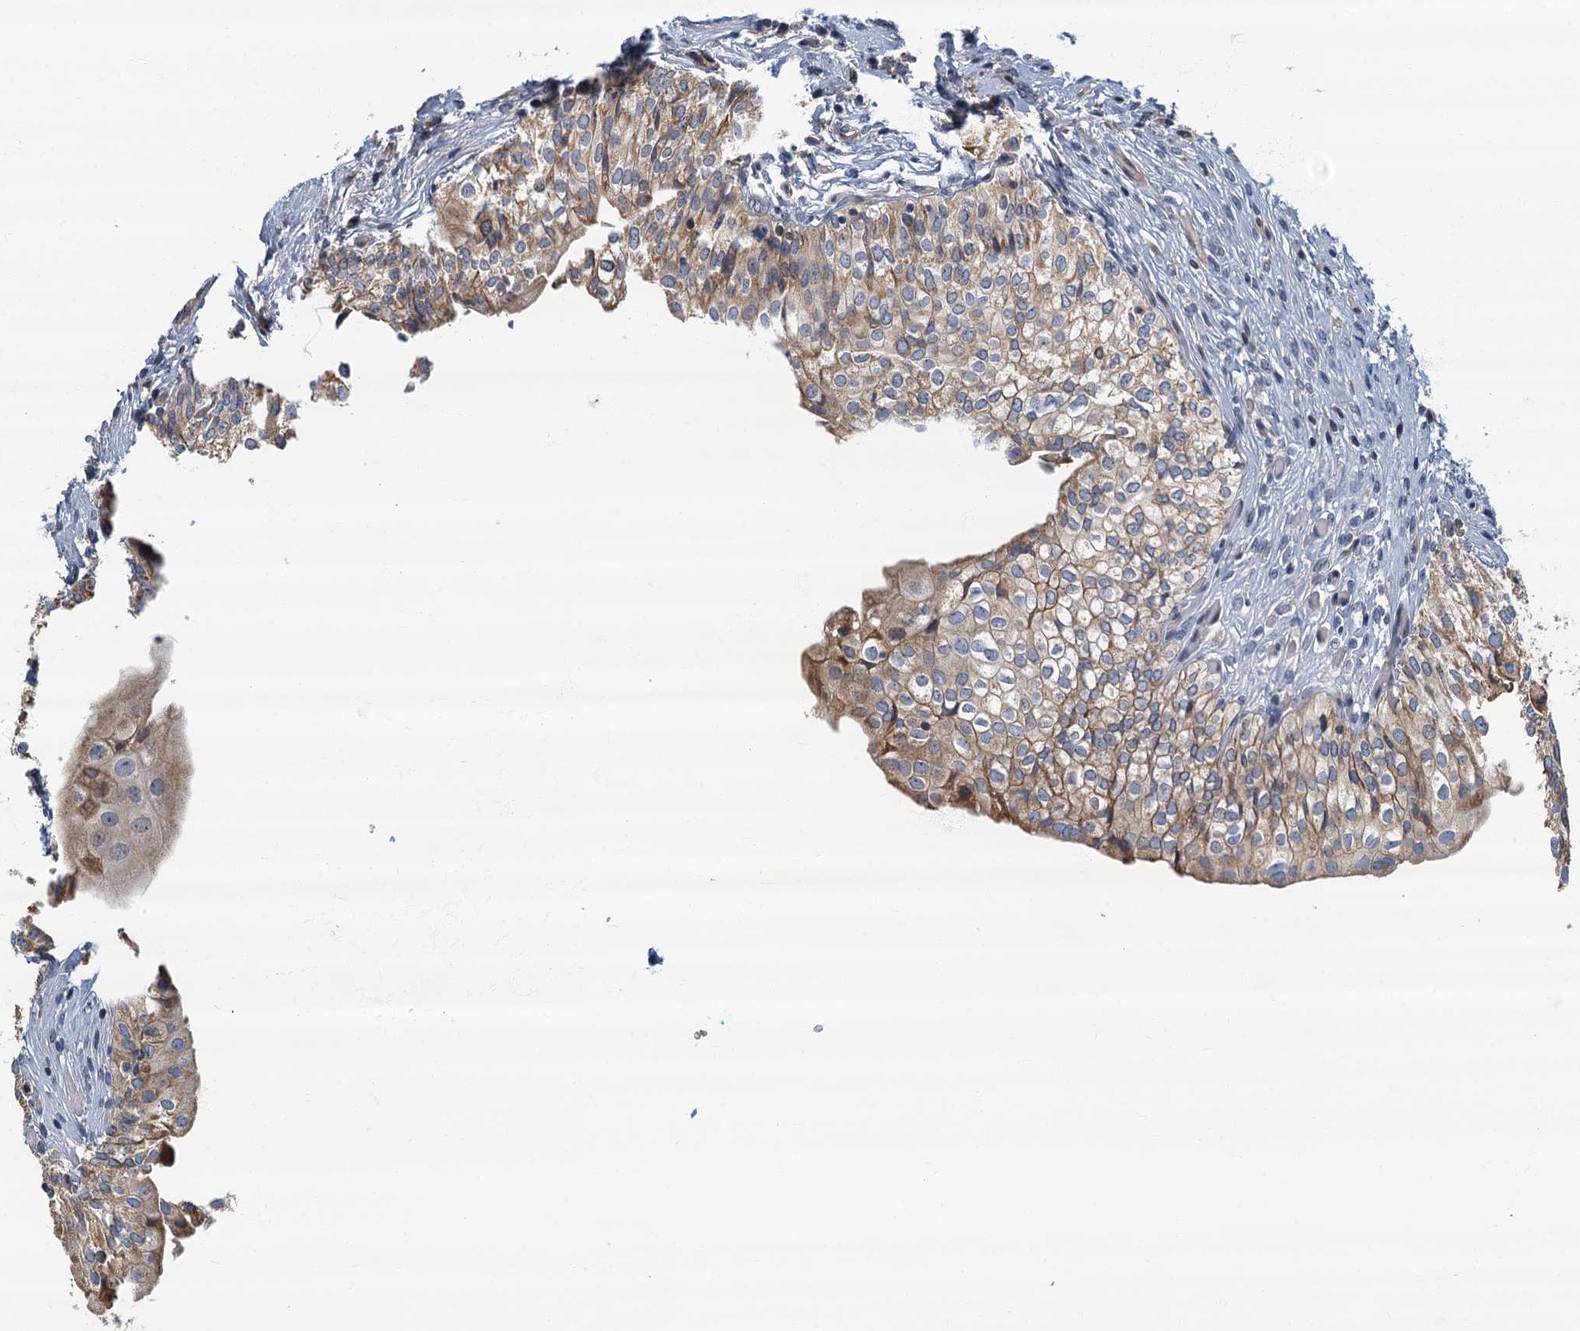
{"staining": {"intensity": "weak", "quantity": ">75%", "location": "cytoplasmic/membranous"}, "tissue": "urinary bladder", "cell_type": "Urothelial cells", "image_type": "normal", "snomed": [{"axis": "morphology", "description": "Normal tissue, NOS"}, {"axis": "topography", "description": "Urinary bladder"}], "caption": "A micrograph of human urinary bladder stained for a protein exhibits weak cytoplasmic/membranous brown staining in urothelial cells. Ihc stains the protein in brown and the nuclei are stained blue.", "gene": "CKAP2L", "patient": {"sex": "male", "age": 55}}